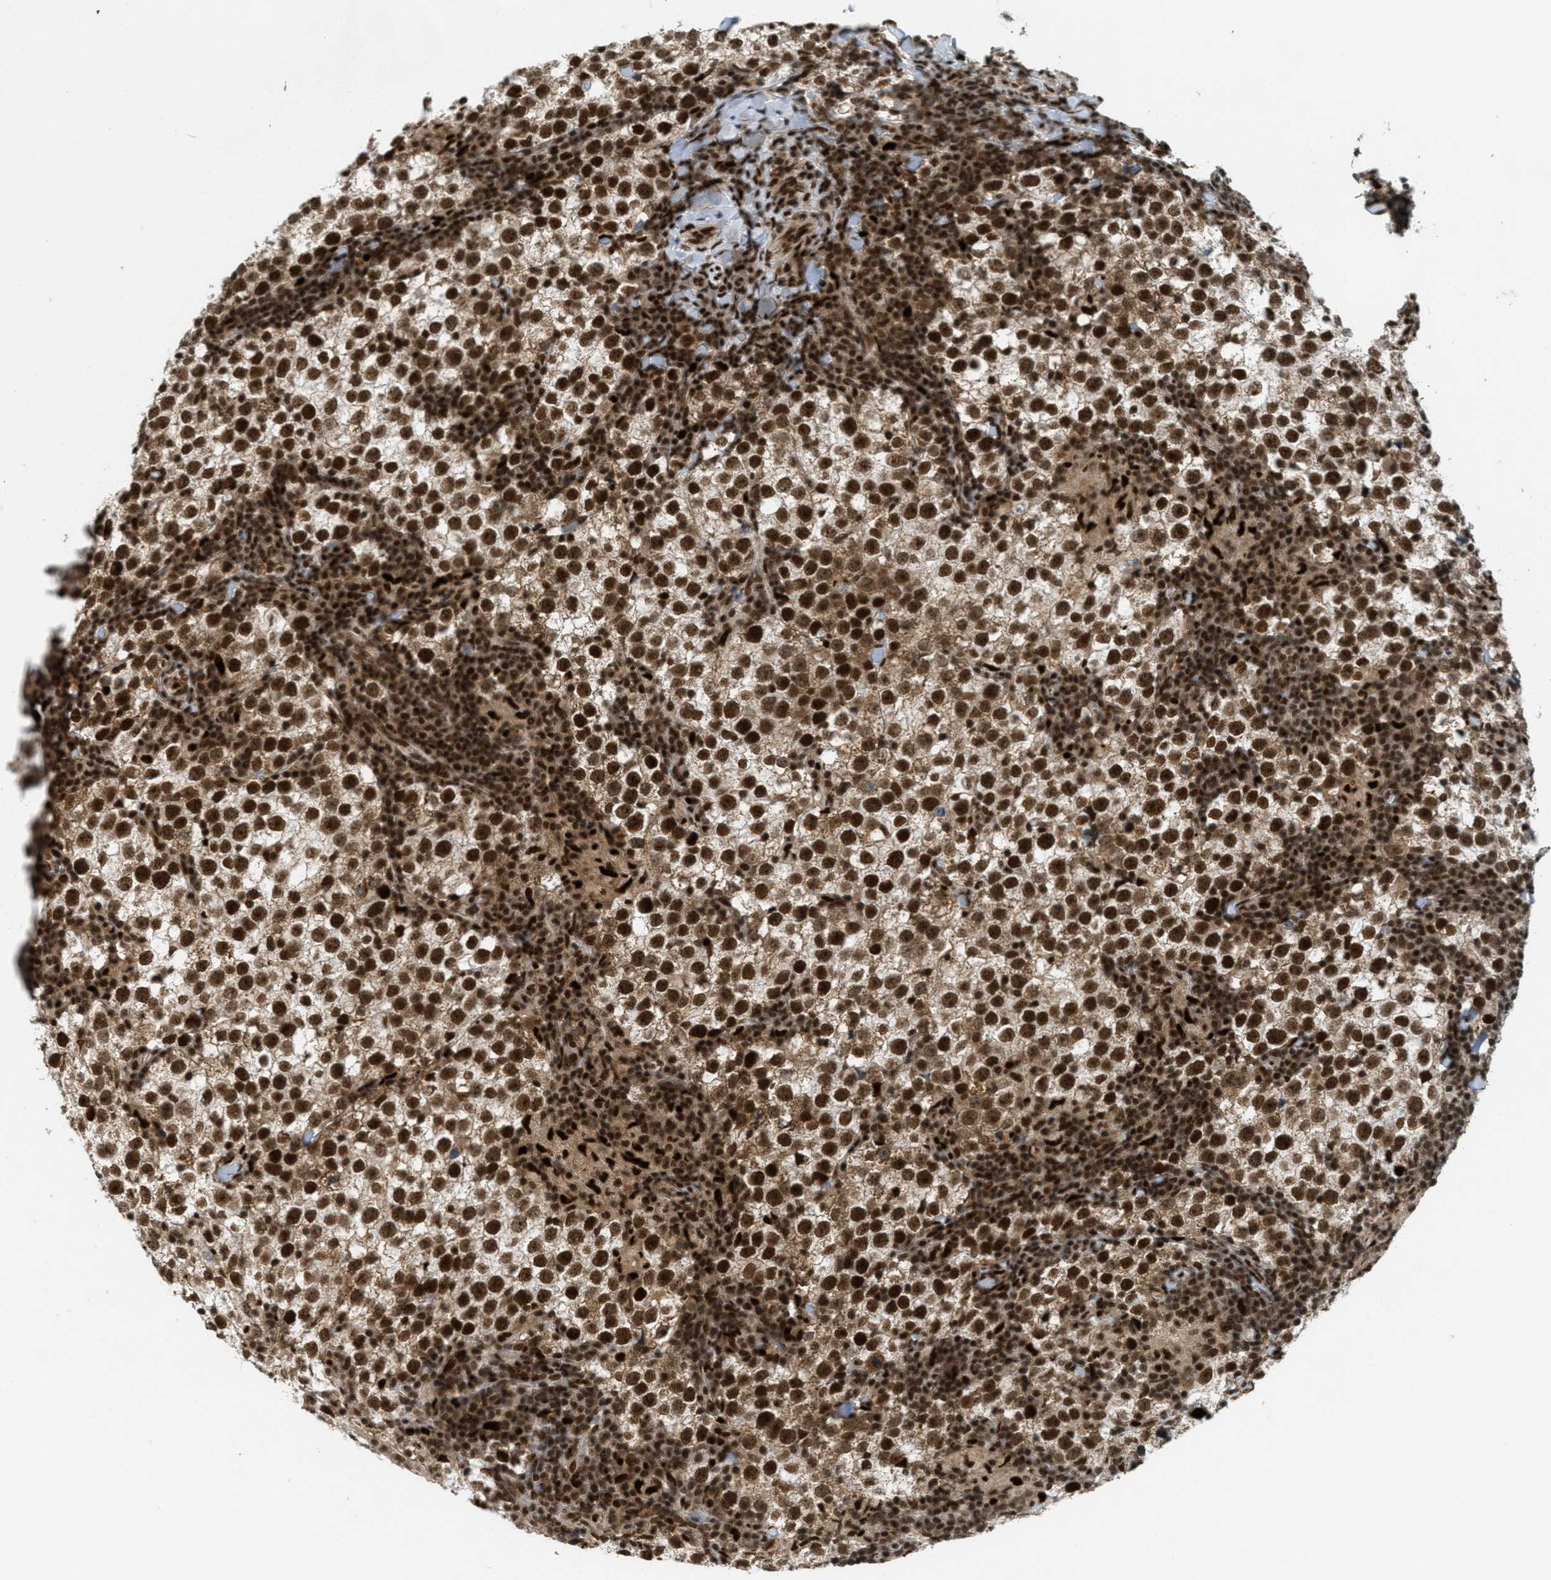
{"staining": {"intensity": "strong", "quantity": ">75%", "location": "cytoplasmic/membranous,nuclear"}, "tissue": "testis cancer", "cell_type": "Tumor cells", "image_type": "cancer", "snomed": [{"axis": "morphology", "description": "Seminoma, NOS"}, {"axis": "morphology", "description": "Carcinoma, Embryonal, NOS"}, {"axis": "topography", "description": "Testis"}], "caption": "Human testis cancer (seminoma) stained for a protein (brown) demonstrates strong cytoplasmic/membranous and nuclear positive expression in about >75% of tumor cells.", "gene": "TLK1", "patient": {"sex": "male", "age": 36}}